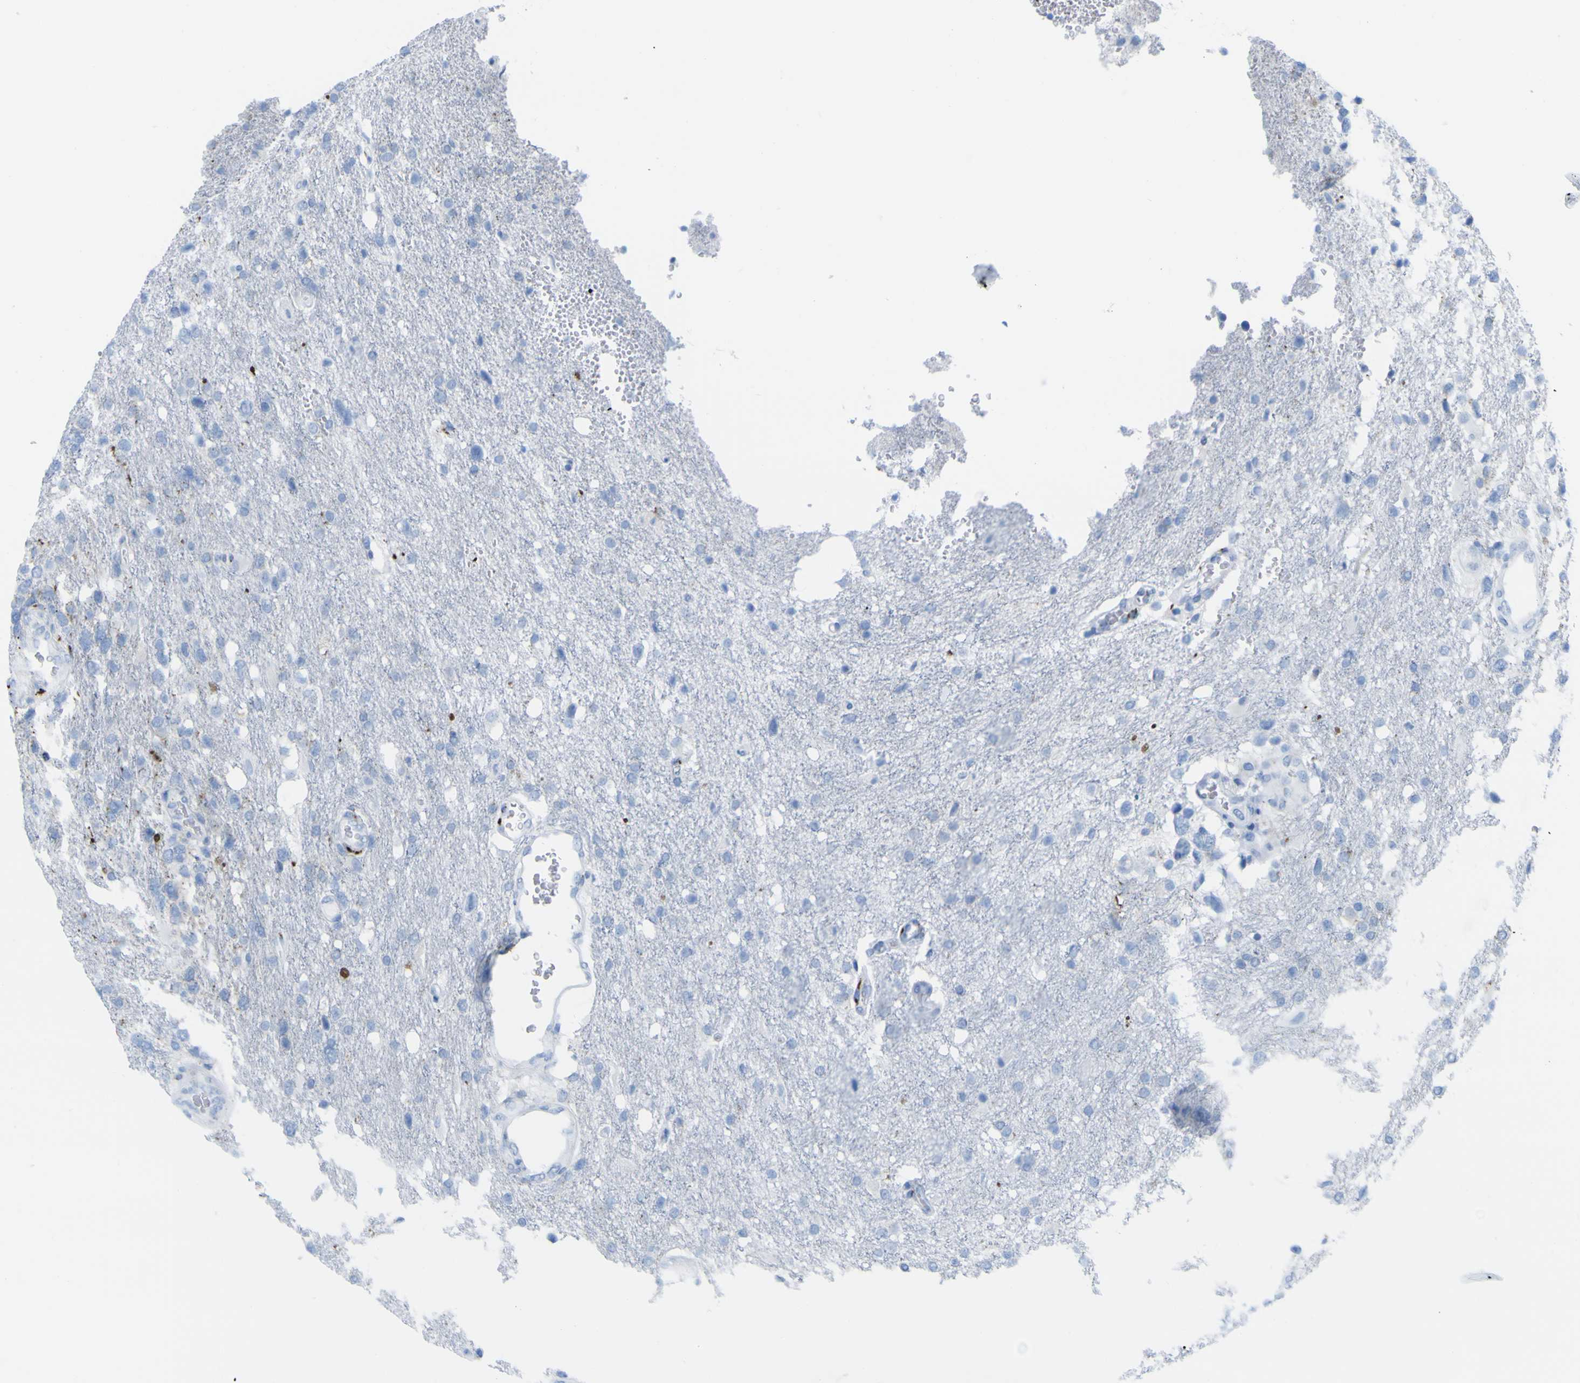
{"staining": {"intensity": "negative", "quantity": "none", "location": "none"}, "tissue": "glioma", "cell_type": "Tumor cells", "image_type": "cancer", "snomed": [{"axis": "morphology", "description": "Glioma, malignant, High grade"}, {"axis": "topography", "description": "Brain"}], "caption": "This micrograph is of malignant glioma (high-grade) stained with immunohistochemistry (IHC) to label a protein in brown with the nuclei are counter-stained blue. There is no staining in tumor cells. (Immunohistochemistry (ihc), brightfield microscopy, high magnification).", "gene": "PLD3", "patient": {"sex": "female", "age": 58}}